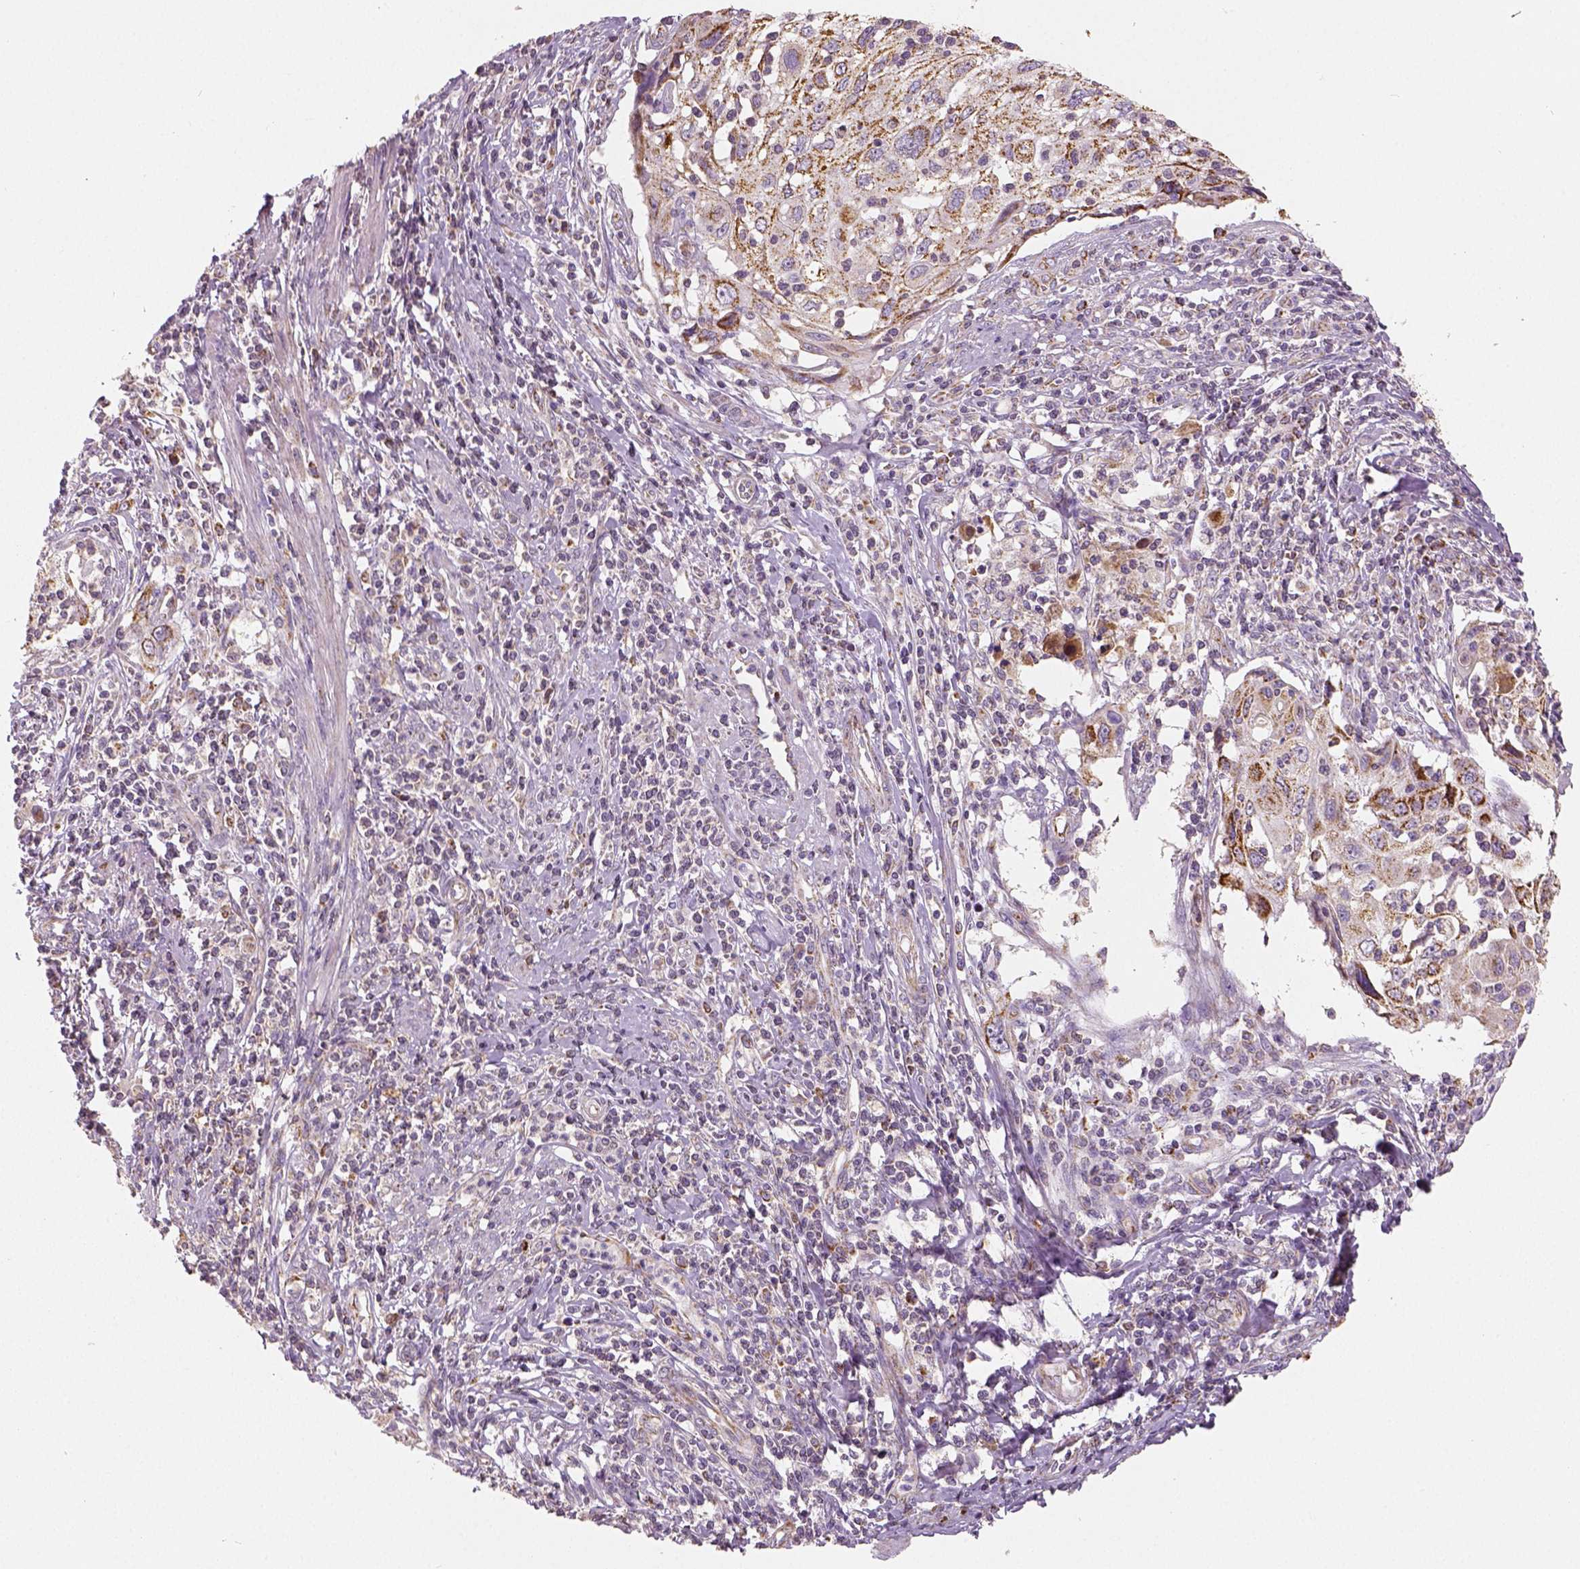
{"staining": {"intensity": "moderate", "quantity": ">75%", "location": "cytoplasmic/membranous"}, "tissue": "cervical cancer", "cell_type": "Tumor cells", "image_type": "cancer", "snomed": [{"axis": "morphology", "description": "Squamous cell carcinoma, NOS"}, {"axis": "topography", "description": "Cervix"}], "caption": "Cervical cancer tissue reveals moderate cytoplasmic/membranous positivity in approximately >75% of tumor cells, visualized by immunohistochemistry. (DAB IHC with brightfield microscopy, high magnification).", "gene": "PGAM5", "patient": {"sex": "female", "age": 70}}